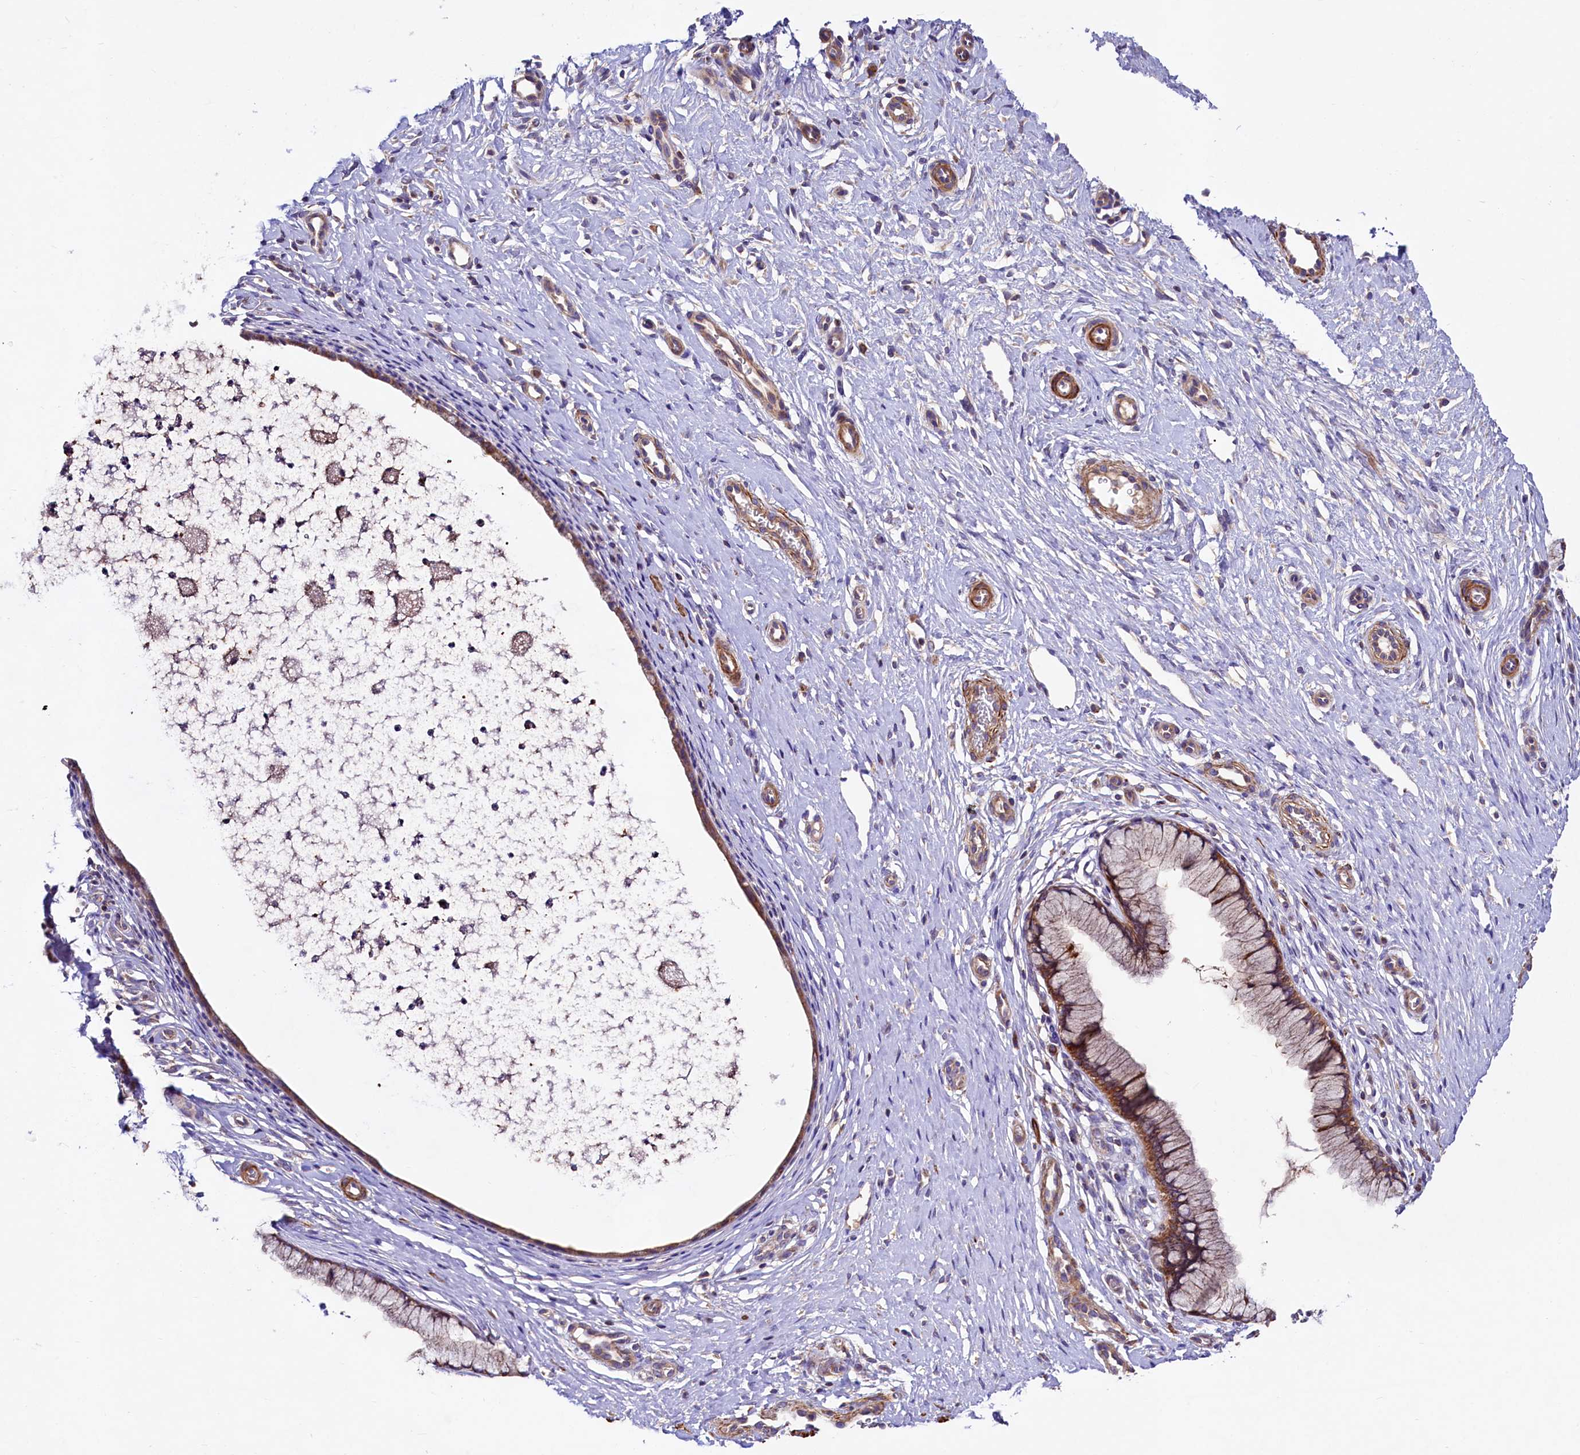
{"staining": {"intensity": "moderate", "quantity": ">75%", "location": "cytoplasmic/membranous"}, "tissue": "cervix", "cell_type": "Glandular cells", "image_type": "normal", "snomed": [{"axis": "morphology", "description": "Normal tissue, NOS"}, {"axis": "topography", "description": "Cervix"}], "caption": "Glandular cells show moderate cytoplasmic/membranous staining in approximately >75% of cells in normal cervix.", "gene": "CIAO3", "patient": {"sex": "female", "age": 36}}